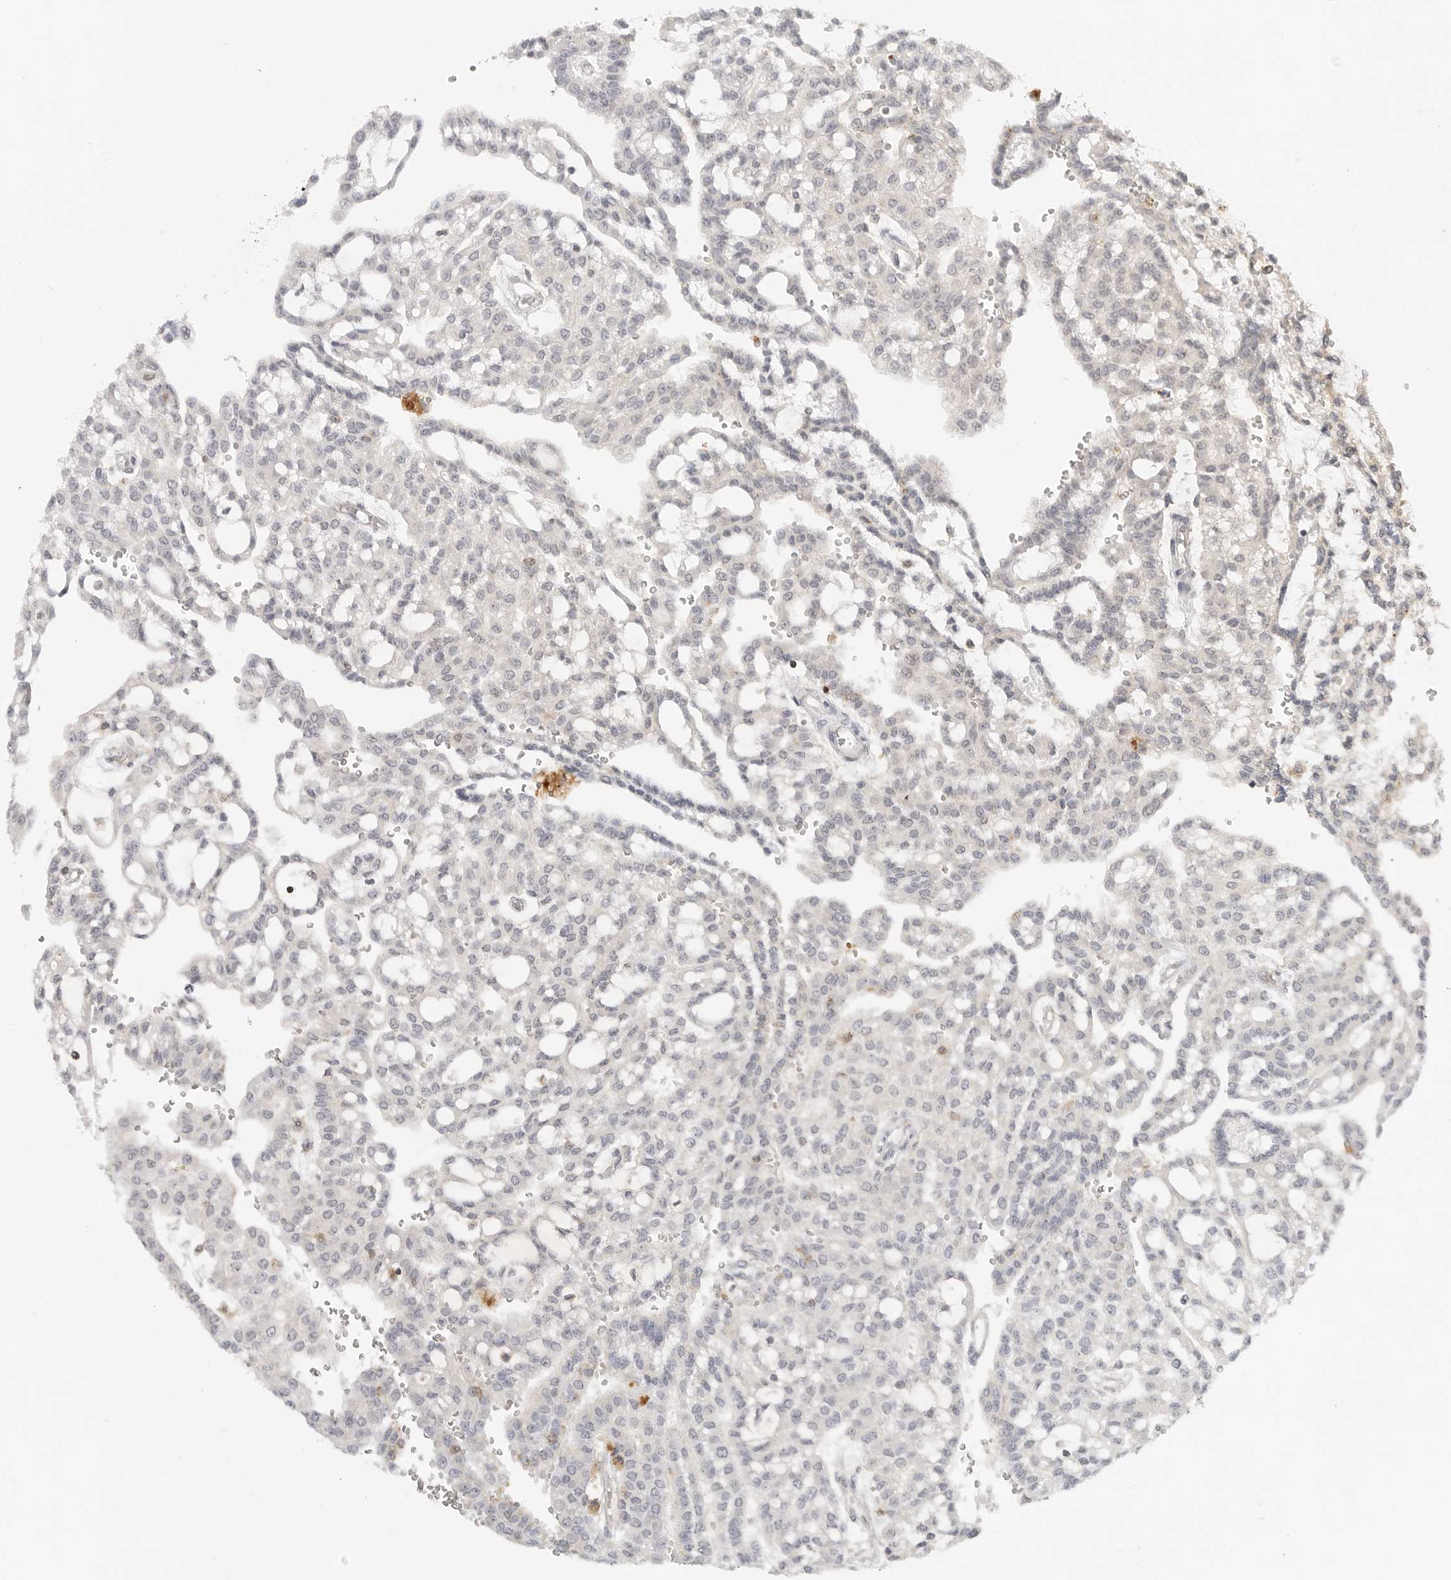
{"staining": {"intensity": "negative", "quantity": "none", "location": "none"}, "tissue": "renal cancer", "cell_type": "Tumor cells", "image_type": "cancer", "snomed": [{"axis": "morphology", "description": "Adenocarcinoma, NOS"}, {"axis": "topography", "description": "Kidney"}], "caption": "This is a micrograph of IHC staining of renal cancer, which shows no positivity in tumor cells.", "gene": "SH3KBP1", "patient": {"sex": "male", "age": 63}}